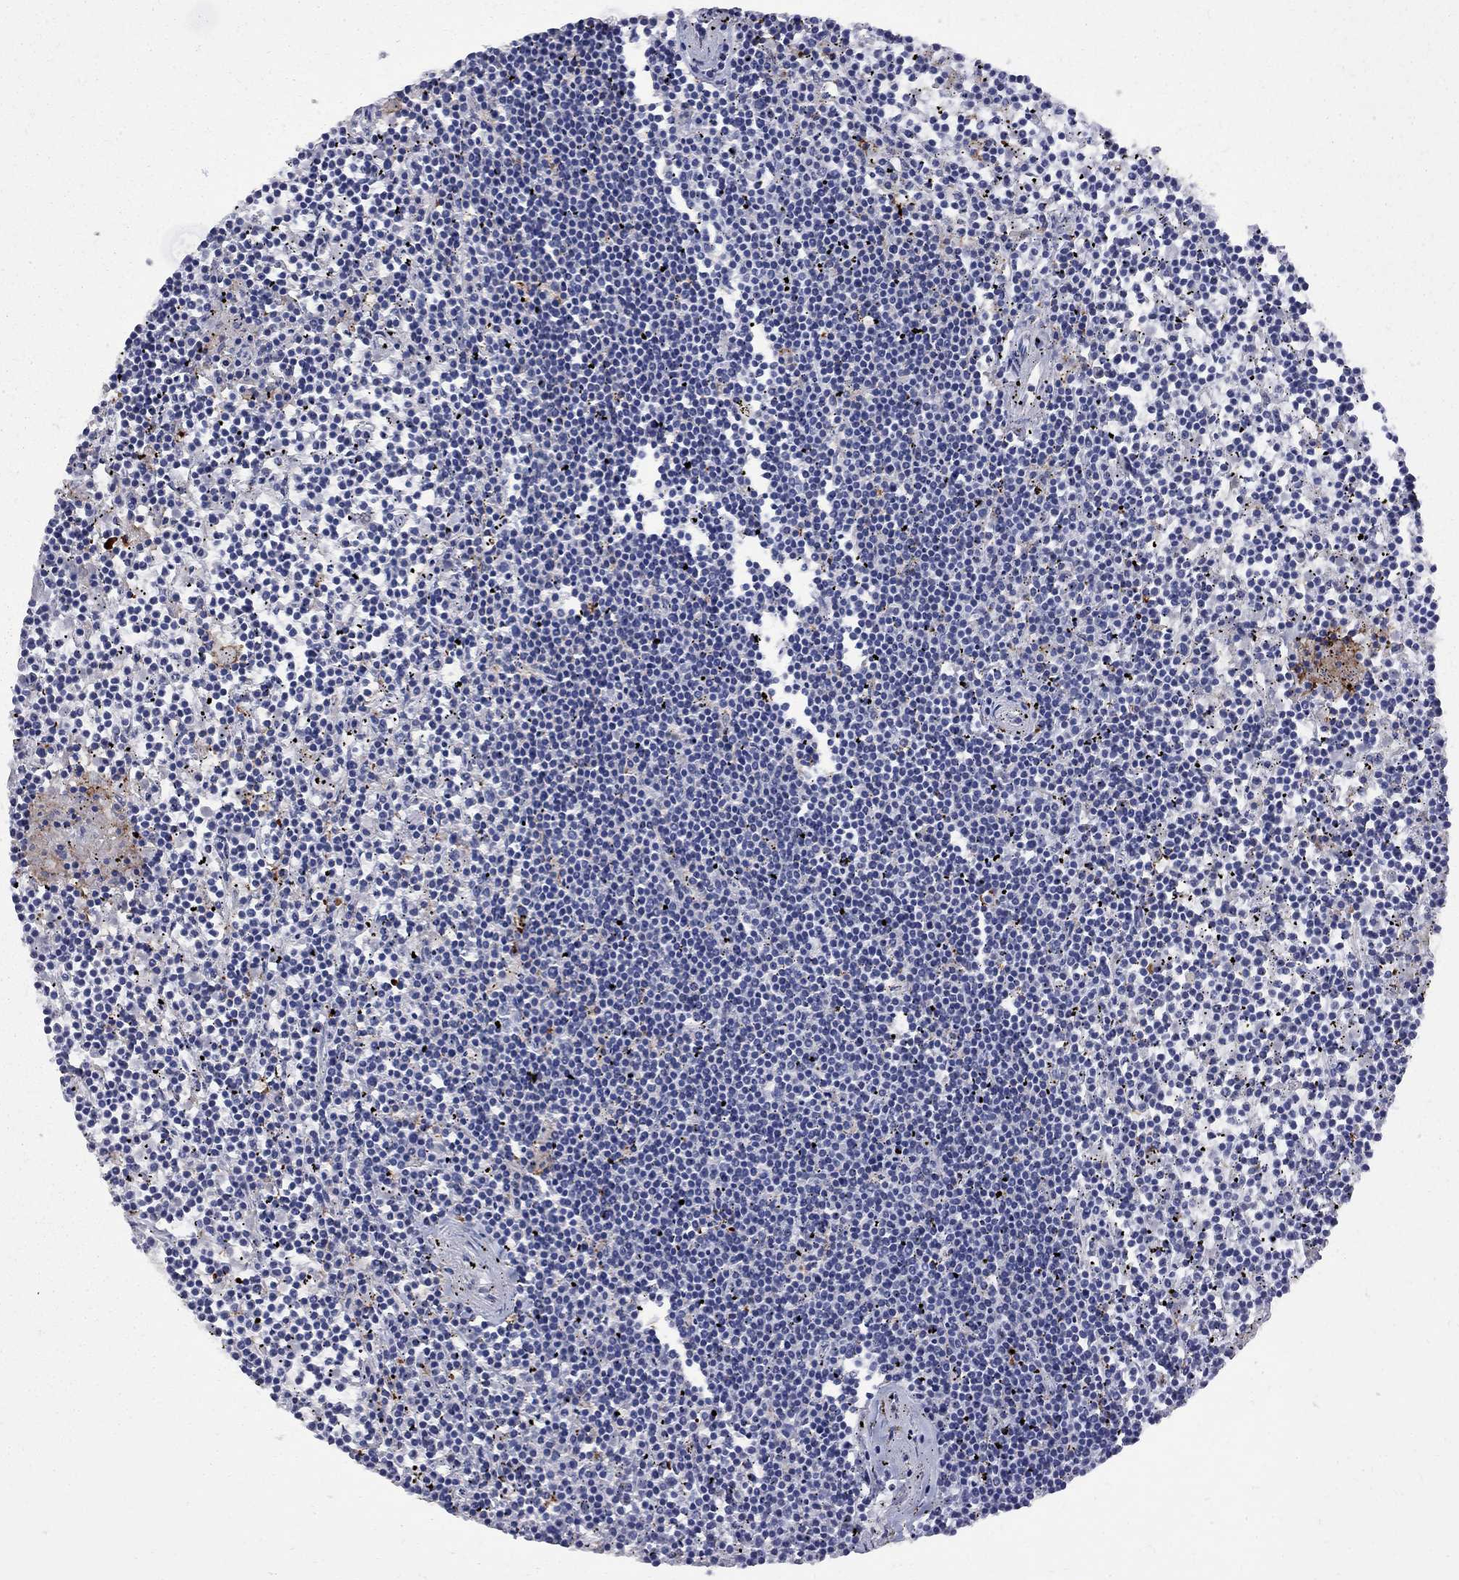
{"staining": {"intensity": "negative", "quantity": "none", "location": "none"}, "tissue": "lymphoma", "cell_type": "Tumor cells", "image_type": "cancer", "snomed": [{"axis": "morphology", "description": "Malignant lymphoma, non-Hodgkin's type, Low grade"}, {"axis": "topography", "description": "Spleen"}], "caption": "IHC micrograph of human lymphoma stained for a protein (brown), which displays no positivity in tumor cells.", "gene": "MTHFR", "patient": {"sex": "female", "age": 19}}